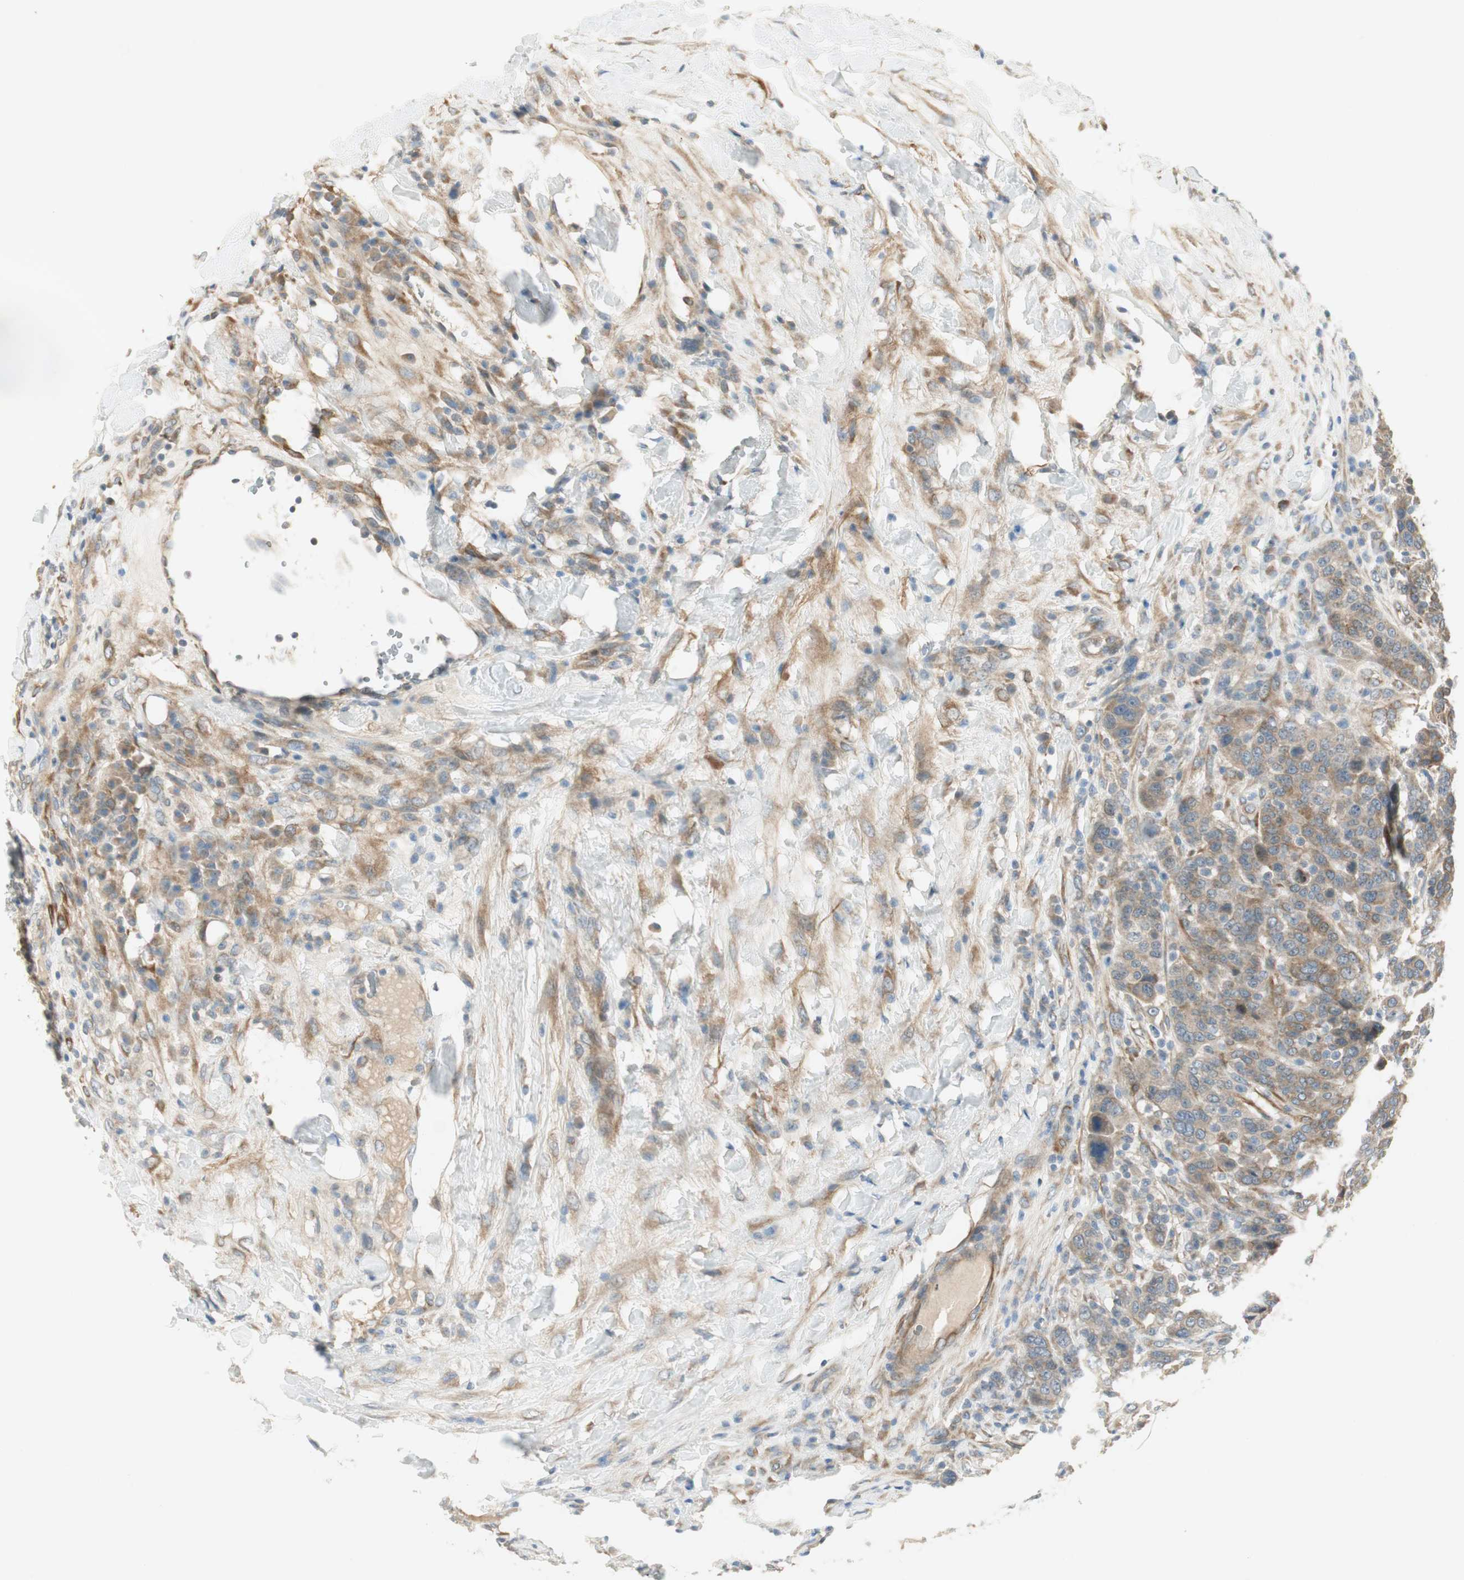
{"staining": {"intensity": "moderate", "quantity": ">75%", "location": "cytoplasmic/membranous"}, "tissue": "breast cancer", "cell_type": "Tumor cells", "image_type": "cancer", "snomed": [{"axis": "morphology", "description": "Duct carcinoma"}, {"axis": "topography", "description": "Breast"}], "caption": "Breast cancer (infiltrating ductal carcinoma) stained with immunohistochemistry (IHC) displays moderate cytoplasmic/membranous positivity in about >75% of tumor cells.", "gene": "STON1-GTF2A1L", "patient": {"sex": "female", "age": 37}}